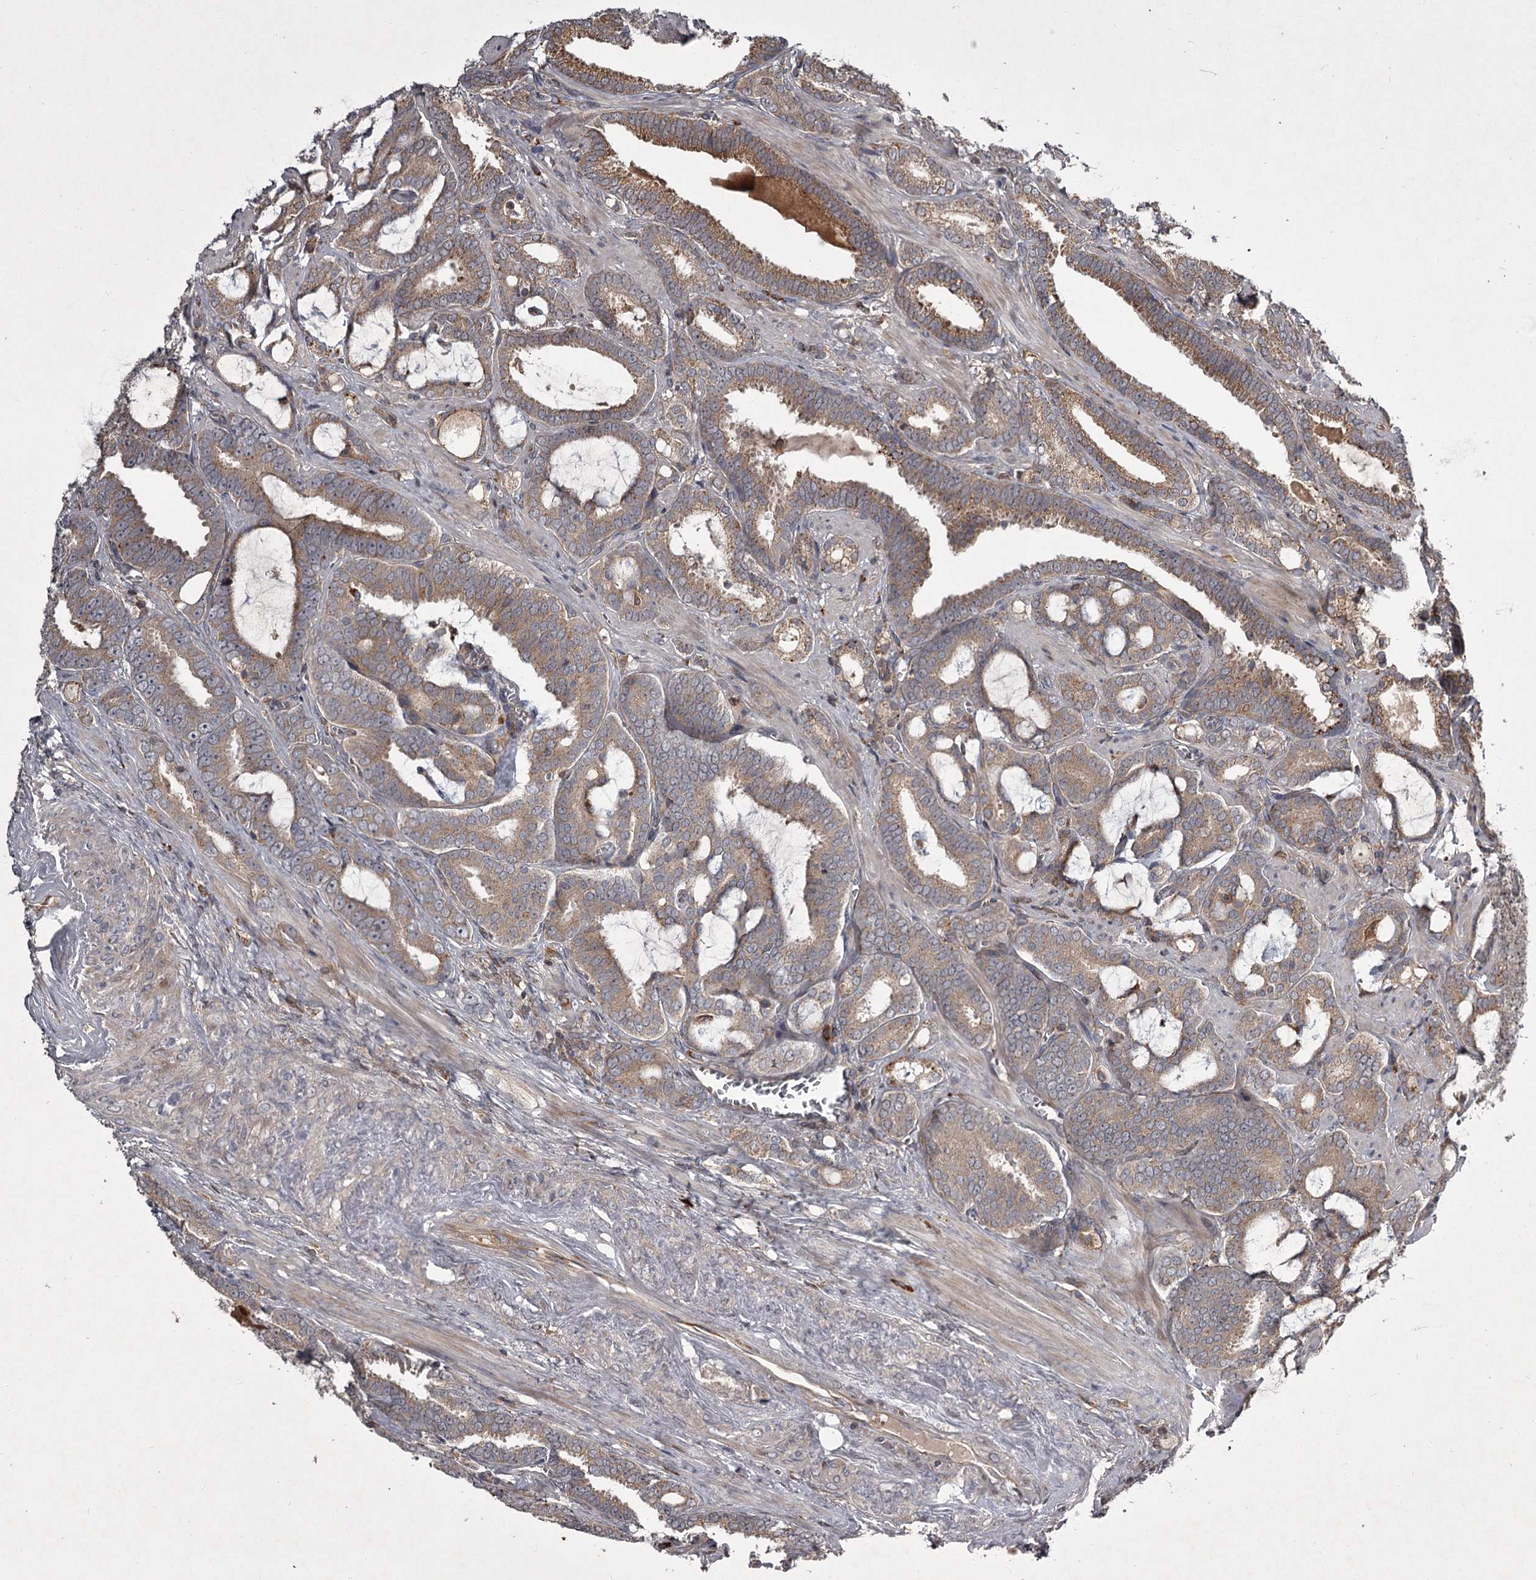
{"staining": {"intensity": "weak", "quantity": "25%-75%", "location": "cytoplasmic/membranous"}, "tissue": "prostate cancer", "cell_type": "Tumor cells", "image_type": "cancer", "snomed": [{"axis": "morphology", "description": "Adenocarcinoma, High grade"}, {"axis": "topography", "description": "Prostate and seminal vesicle, NOS"}], "caption": "Protein staining of prostate cancer tissue shows weak cytoplasmic/membranous staining in approximately 25%-75% of tumor cells.", "gene": "UNC93B1", "patient": {"sex": "male", "age": 67}}